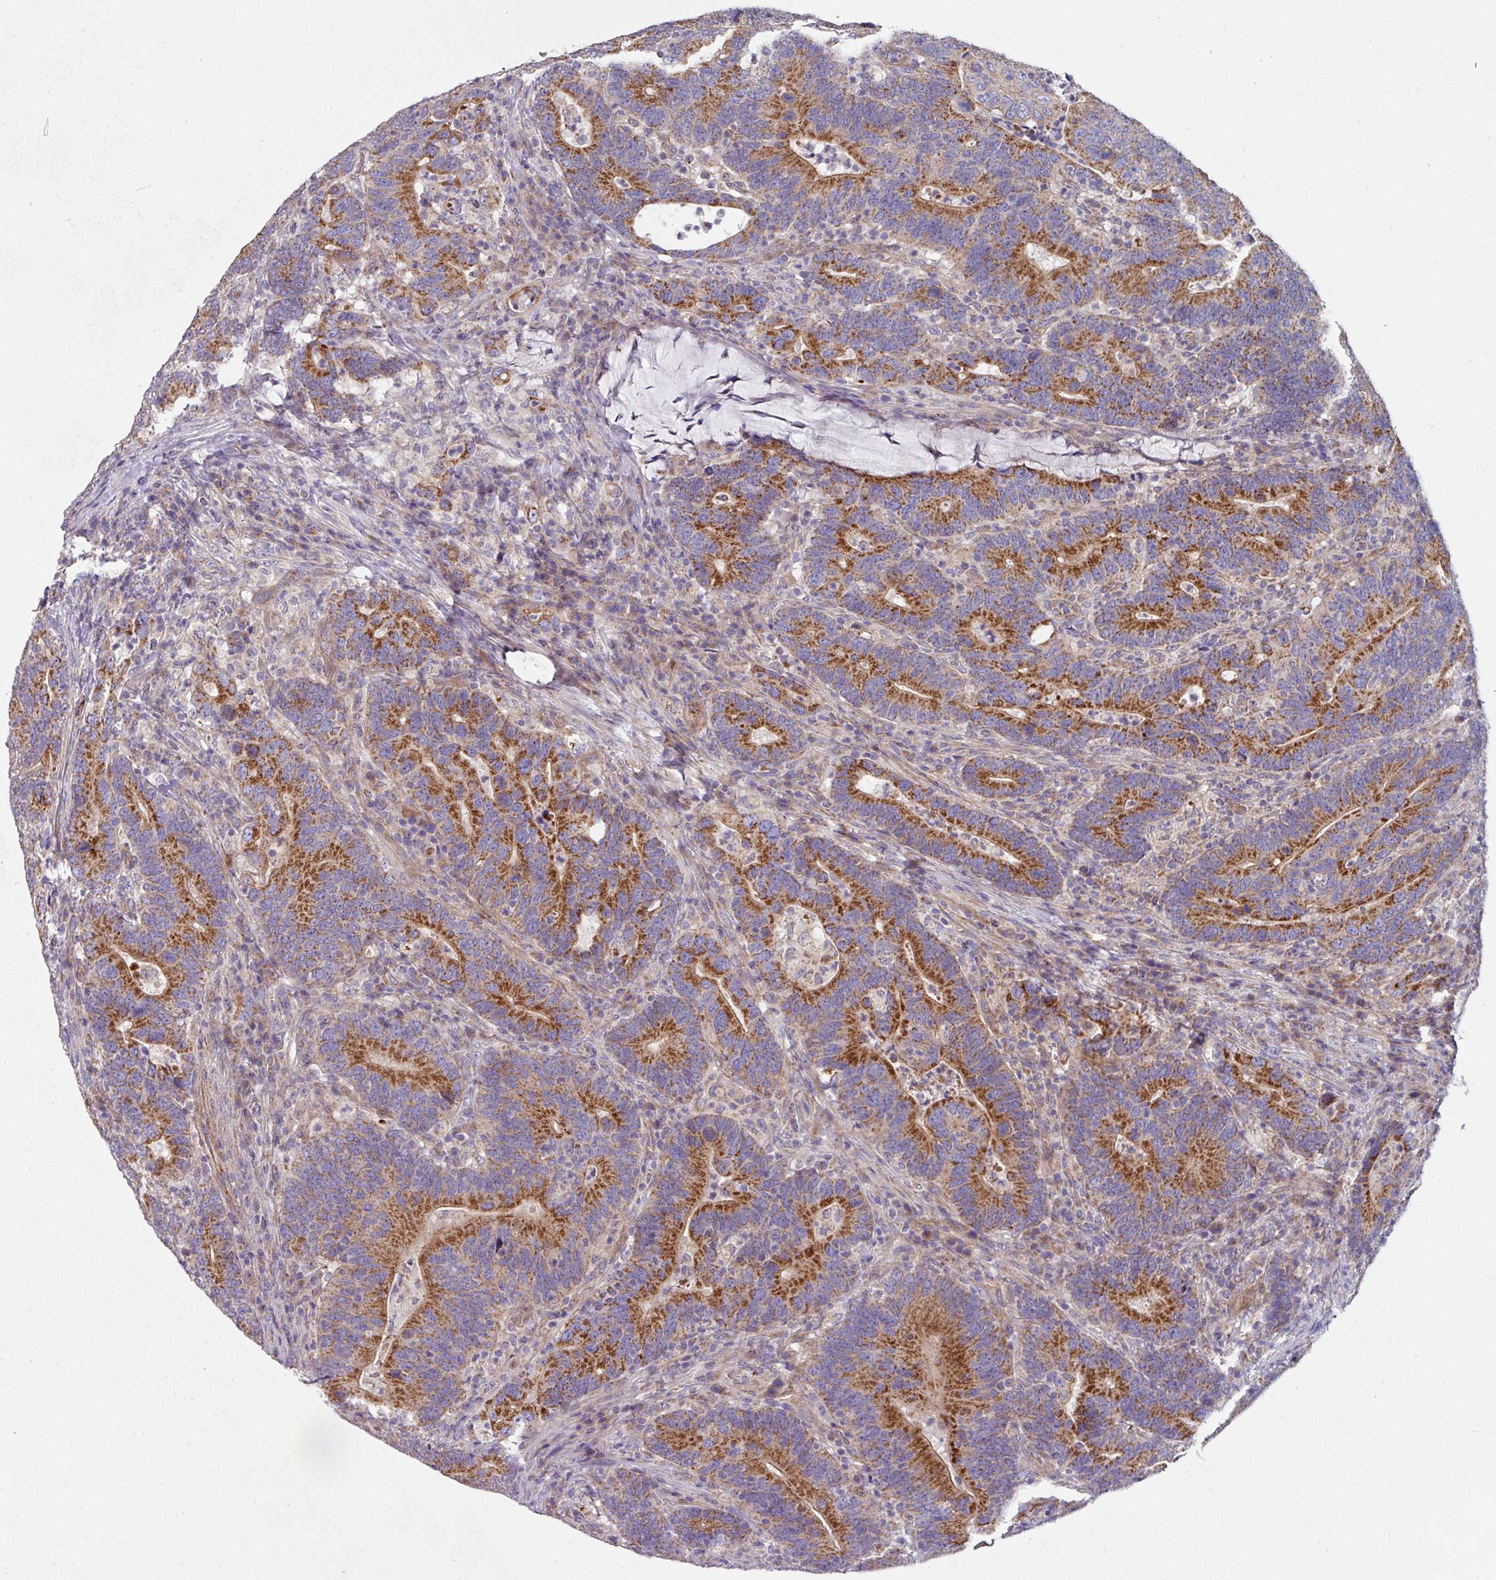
{"staining": {"intensity": "strong", "quantity": ">75%", "location": "cytoplasmic/membranous"}, "tissue": "colorectal cancer", "cell_type": "Tumor cells", "image_type": "cancer", "snomed": [{"axis": "morphology", "description": "Adenocarcinoma, NOS"}, {"axis": "topography", "description": "Colon"}], "caption": "Colorectal cancer (adenocarcinoma) stained with a brown dye displays strong cytoplasmic/membranous positive expression in about >75% of tumor cells.", "gene": "DCAF12L2", "patient": {"sex": "female", "age": 66}}